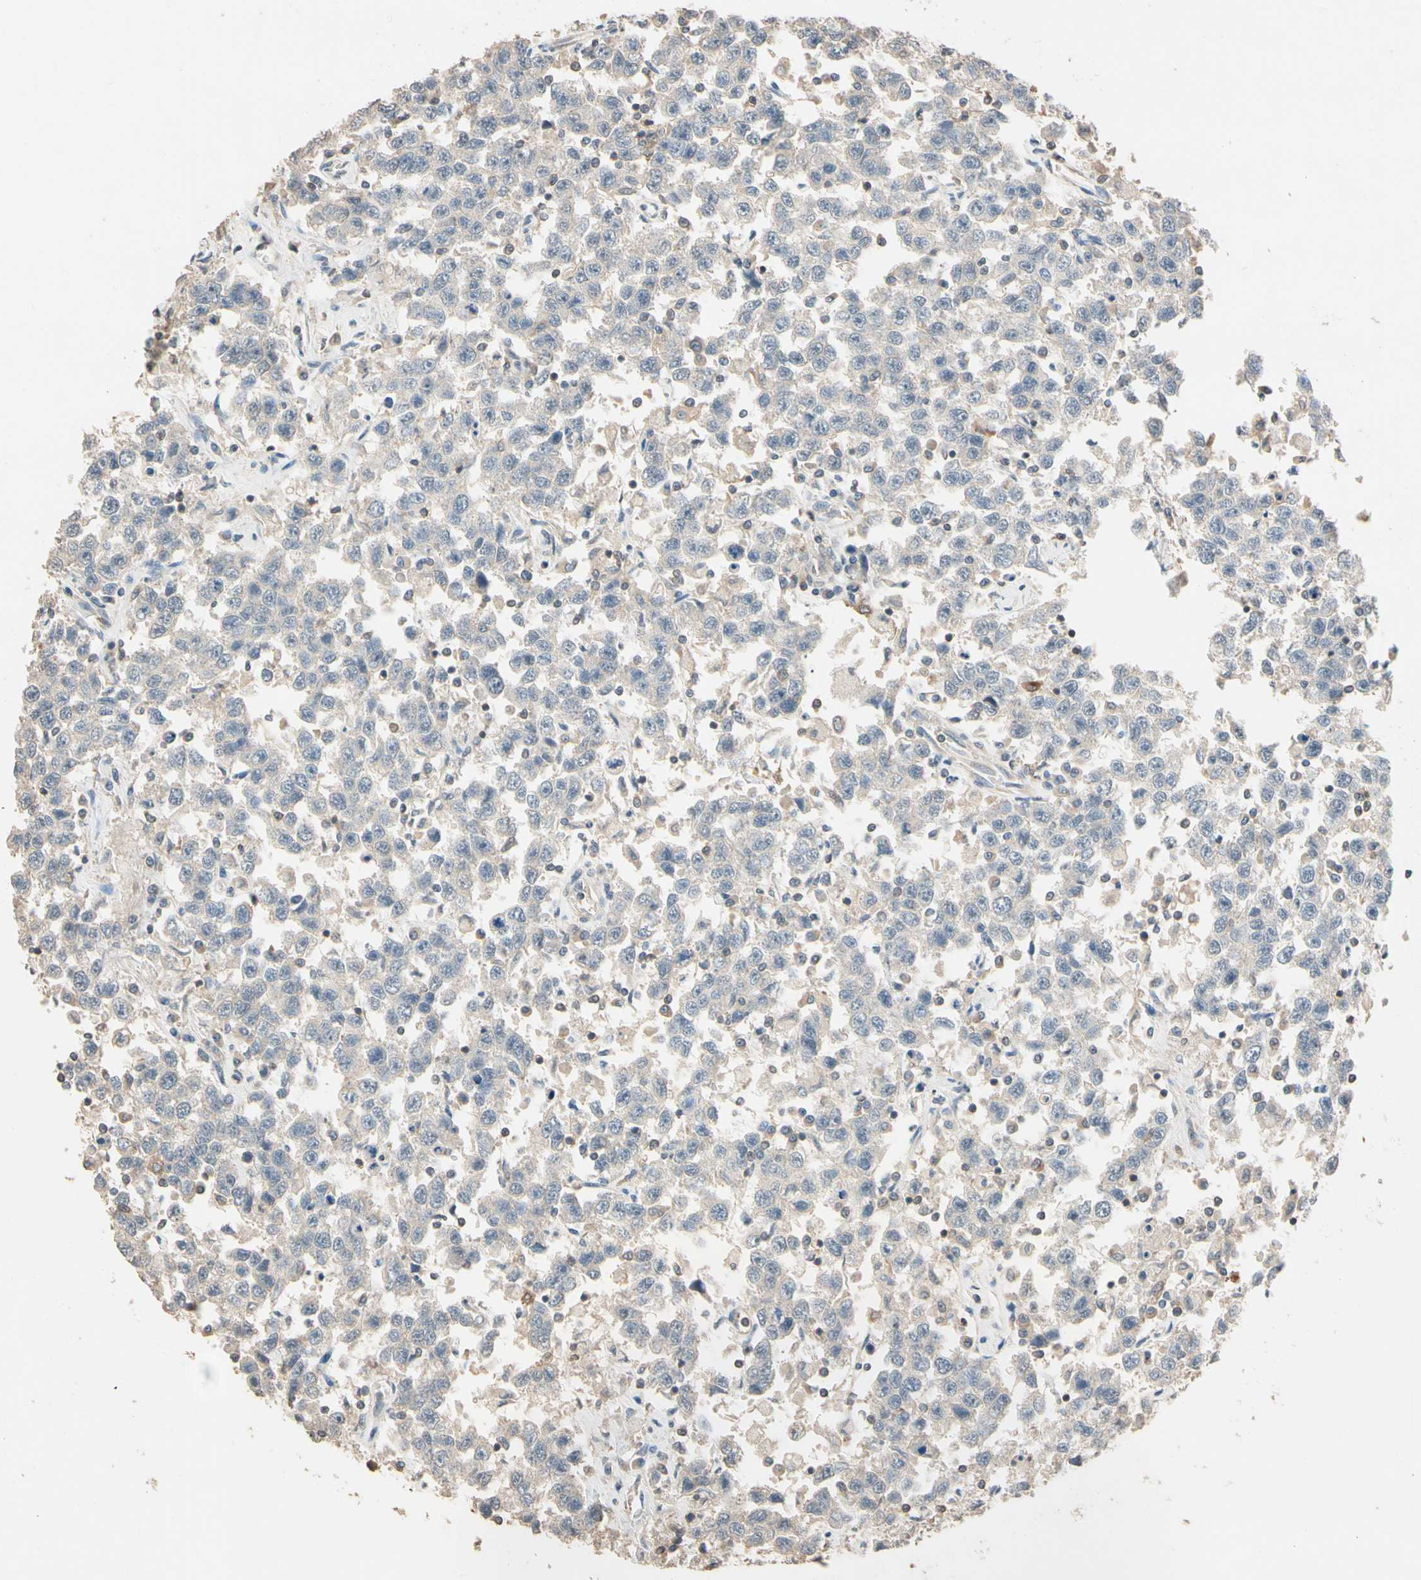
{"staining": {"intensity": "negative", "quantity": "none", "location": "none"}, "tissue": "testis cancer", "cell_type": "Tumor cells", "image_type": "cancer", "snomed": [{"axis": "morphology", "description": "Seminoma, NOS"}, {"axis": "topography", "description": "Testis"}], "caption": "Seminoma (testis) was stained to show a protein in brown. There is no significant positivity in tumor cells.", "gene": "MAP3K7", "patient": {"sex": "male", "age": 41}}